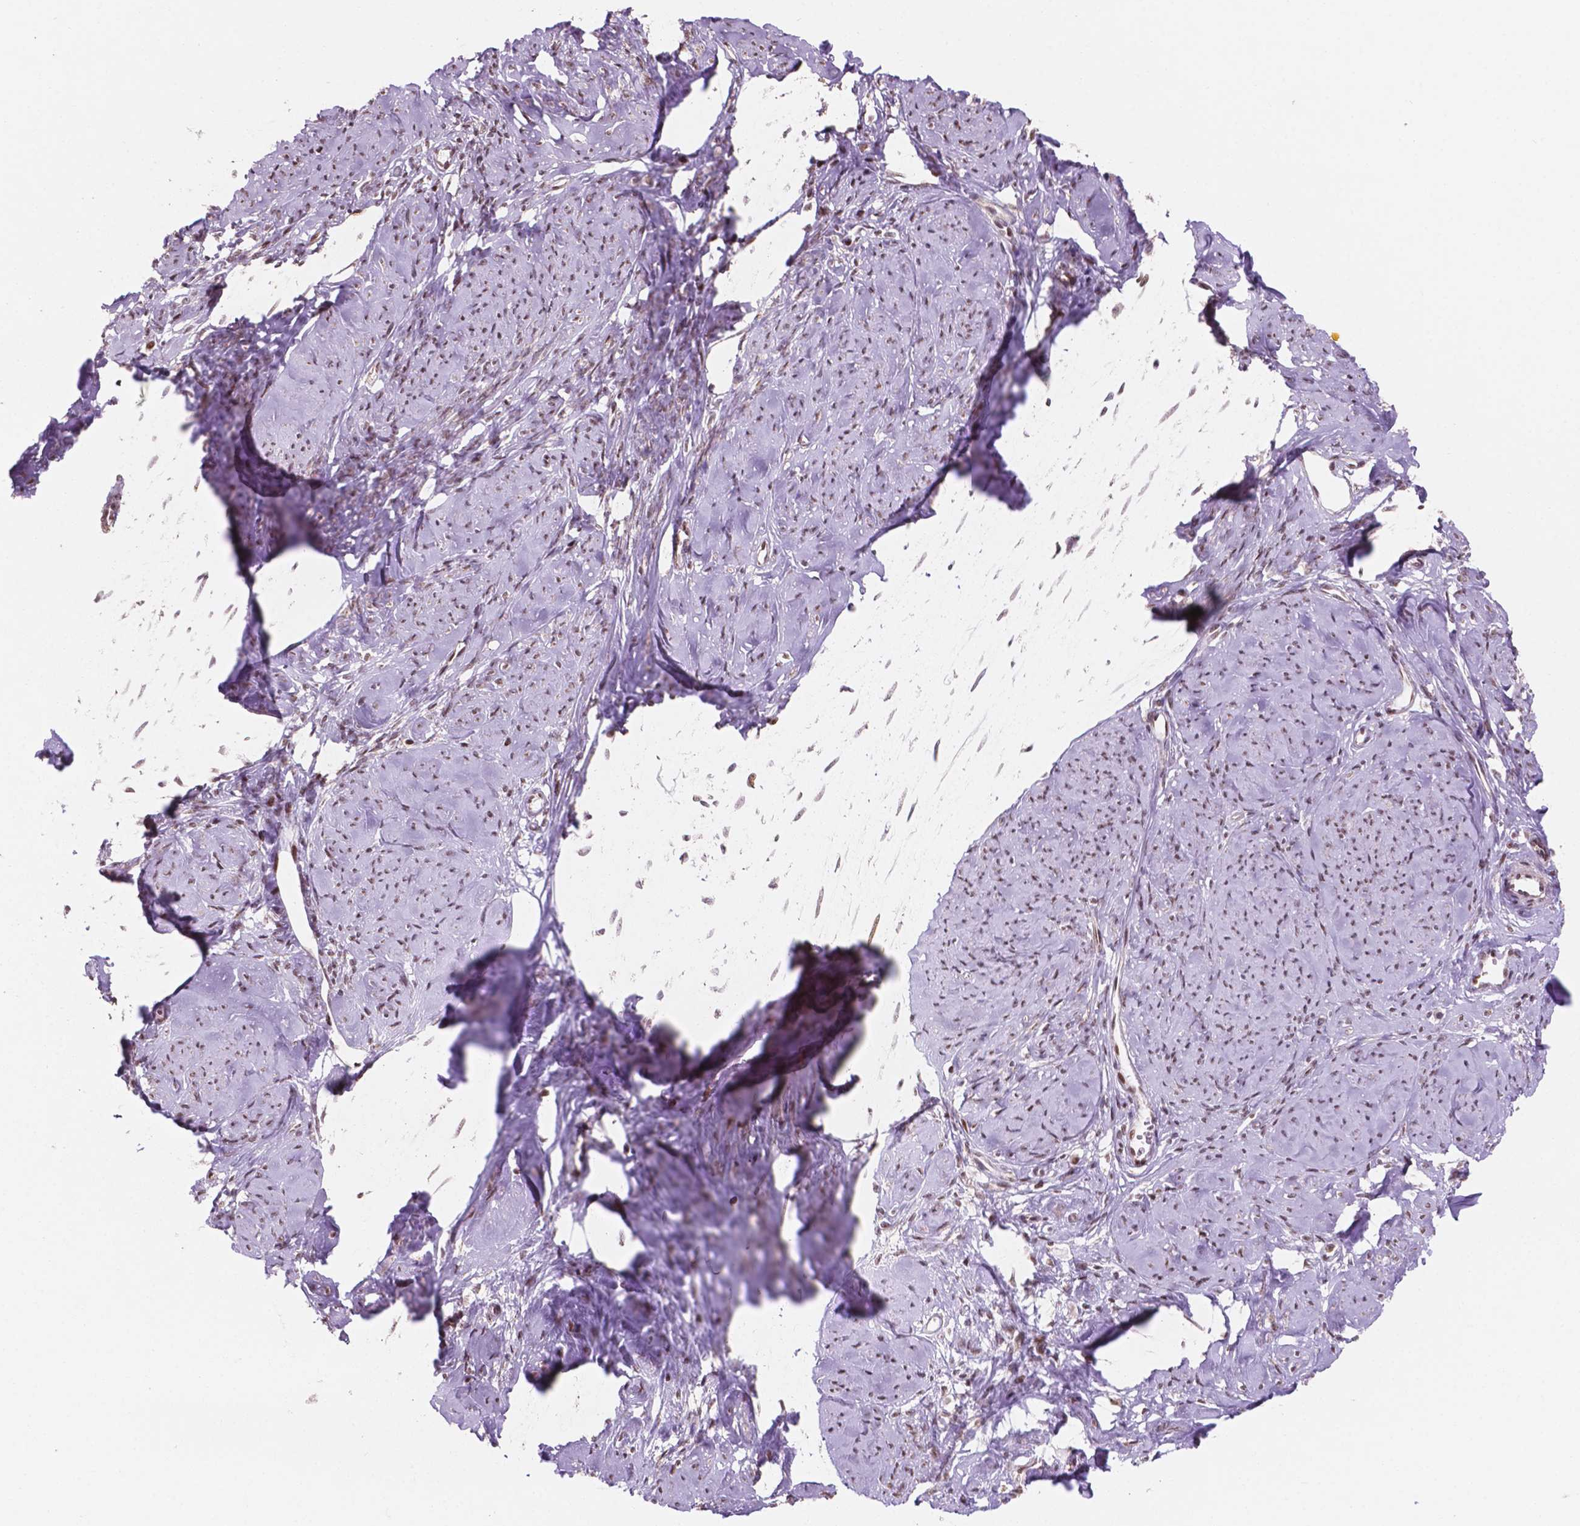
{"staining": {"intensity": "moderate", "quantity": ">75%", "location": "cytoplasmic/membranous,nuclear"}, "tissue": "smooth muscle", "cell_type": "Smooth muscle cells", "image_type": "normal", "snomed": [{"axis": "morphology", "description": "Normal tissue, NOS"}, {"axis": "topography", "description": "Smooth muscle"}], "caption": "Approximately >75% of smooth muscle cells in normal human smooth muscle show moderate cytoplasmic/membranous,nuclear protein staining as visualized by brown immunohistochemical staining.", "gene": "NDUFA10", "patient": {"sex": "female", "age": 48}}